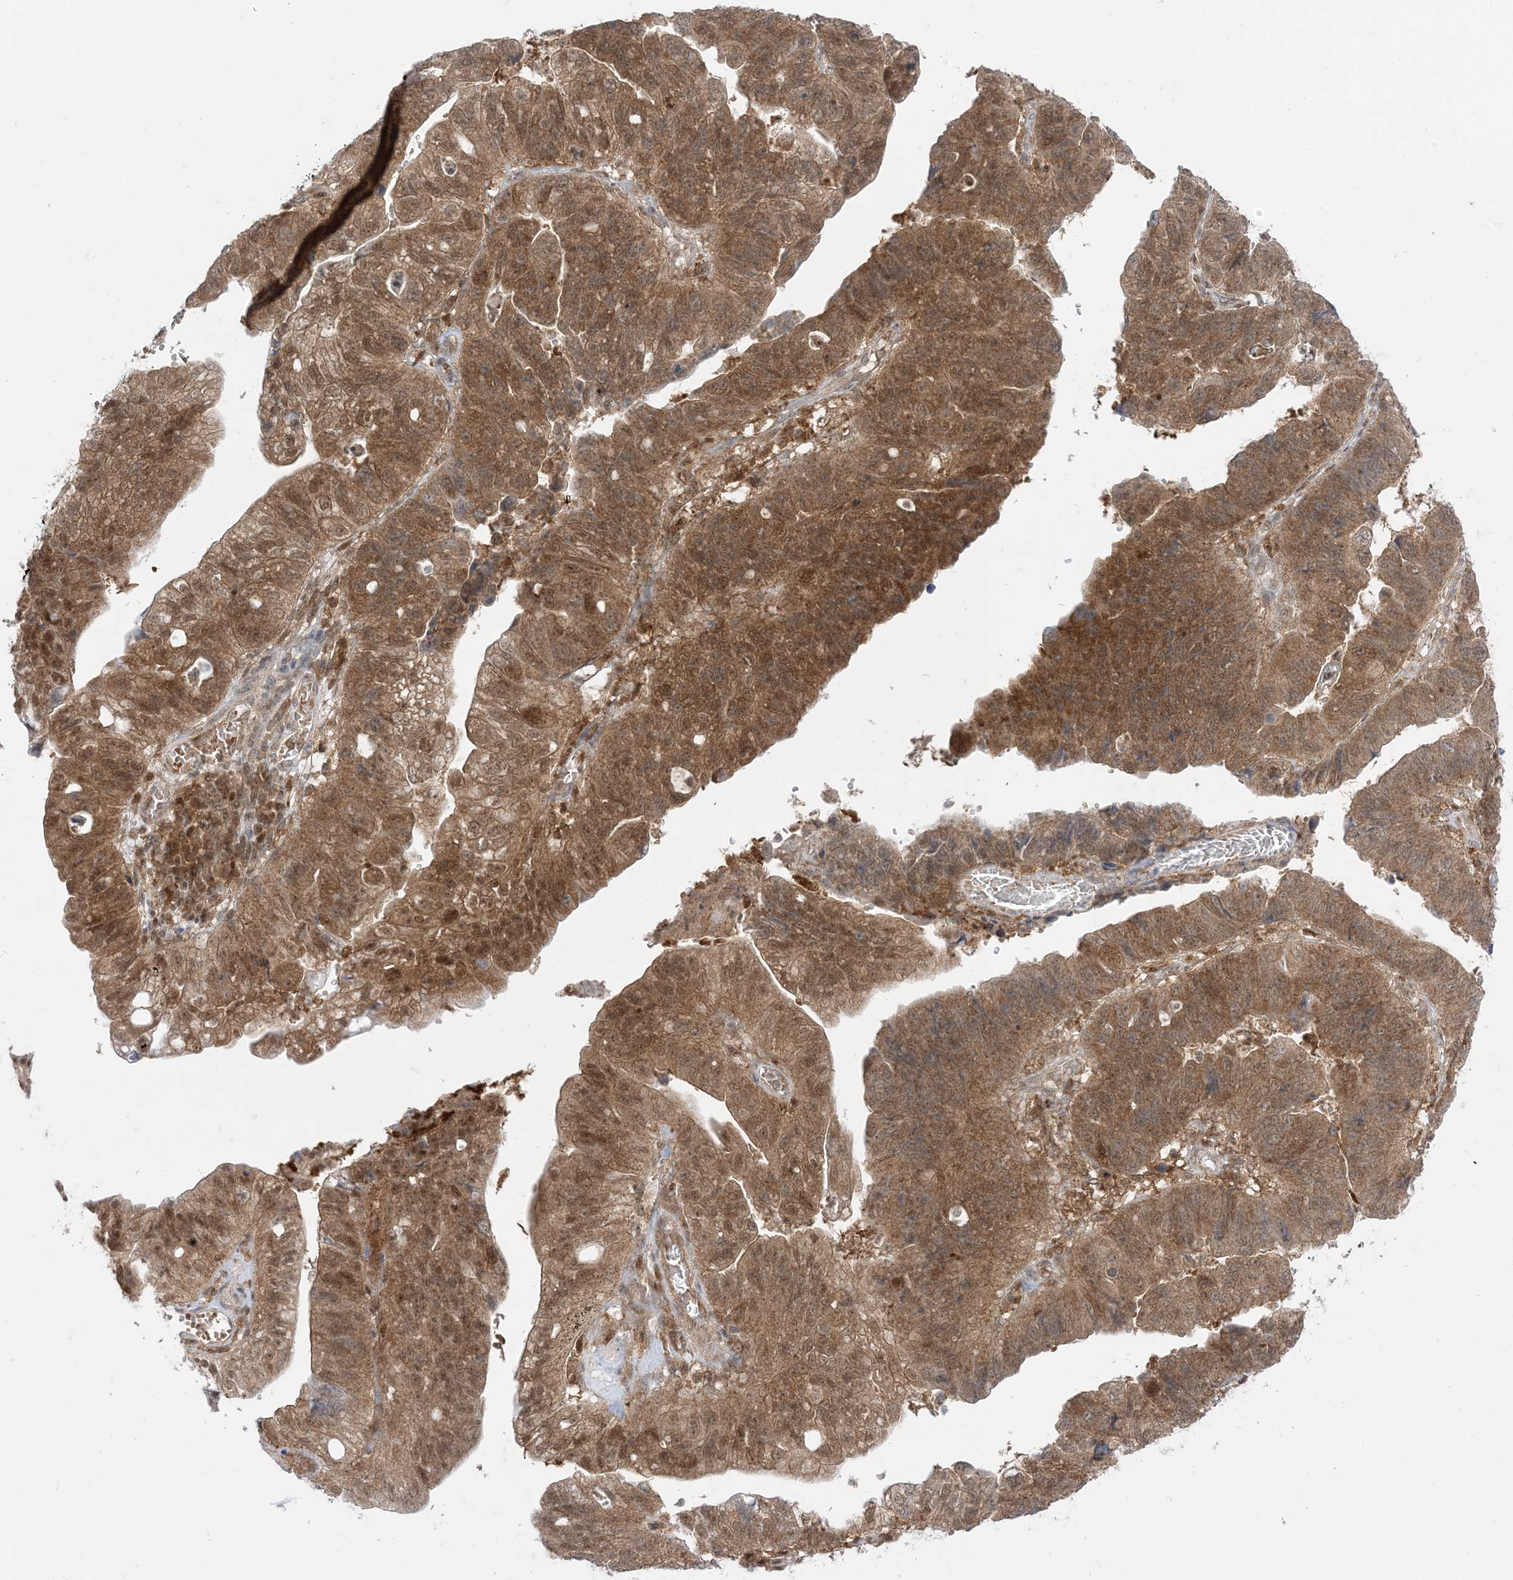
{"staining": {"intensity": "moderate", "quantity": ">75%", "location": "cytoplasmic/membranous,nuclear"}, "tissue": "stomach cancer", "cell_type": "Tumor cells", "image_type": "cancer", "snomed": [{"axis": "morphology", "description": "Adenocarcinoma, NOS"}, {"axis": "topography", "description": "Stomach"}], "caption": "Approximately >75% of tumor cells in stomach adenocarcinoma reveal moderate cytoplasmic/membranous and nuclear protein expression as visualized by brown immunohistochemical staining.", "gene": "PTPA", "patient": {"sex": "male", "age": 59}}